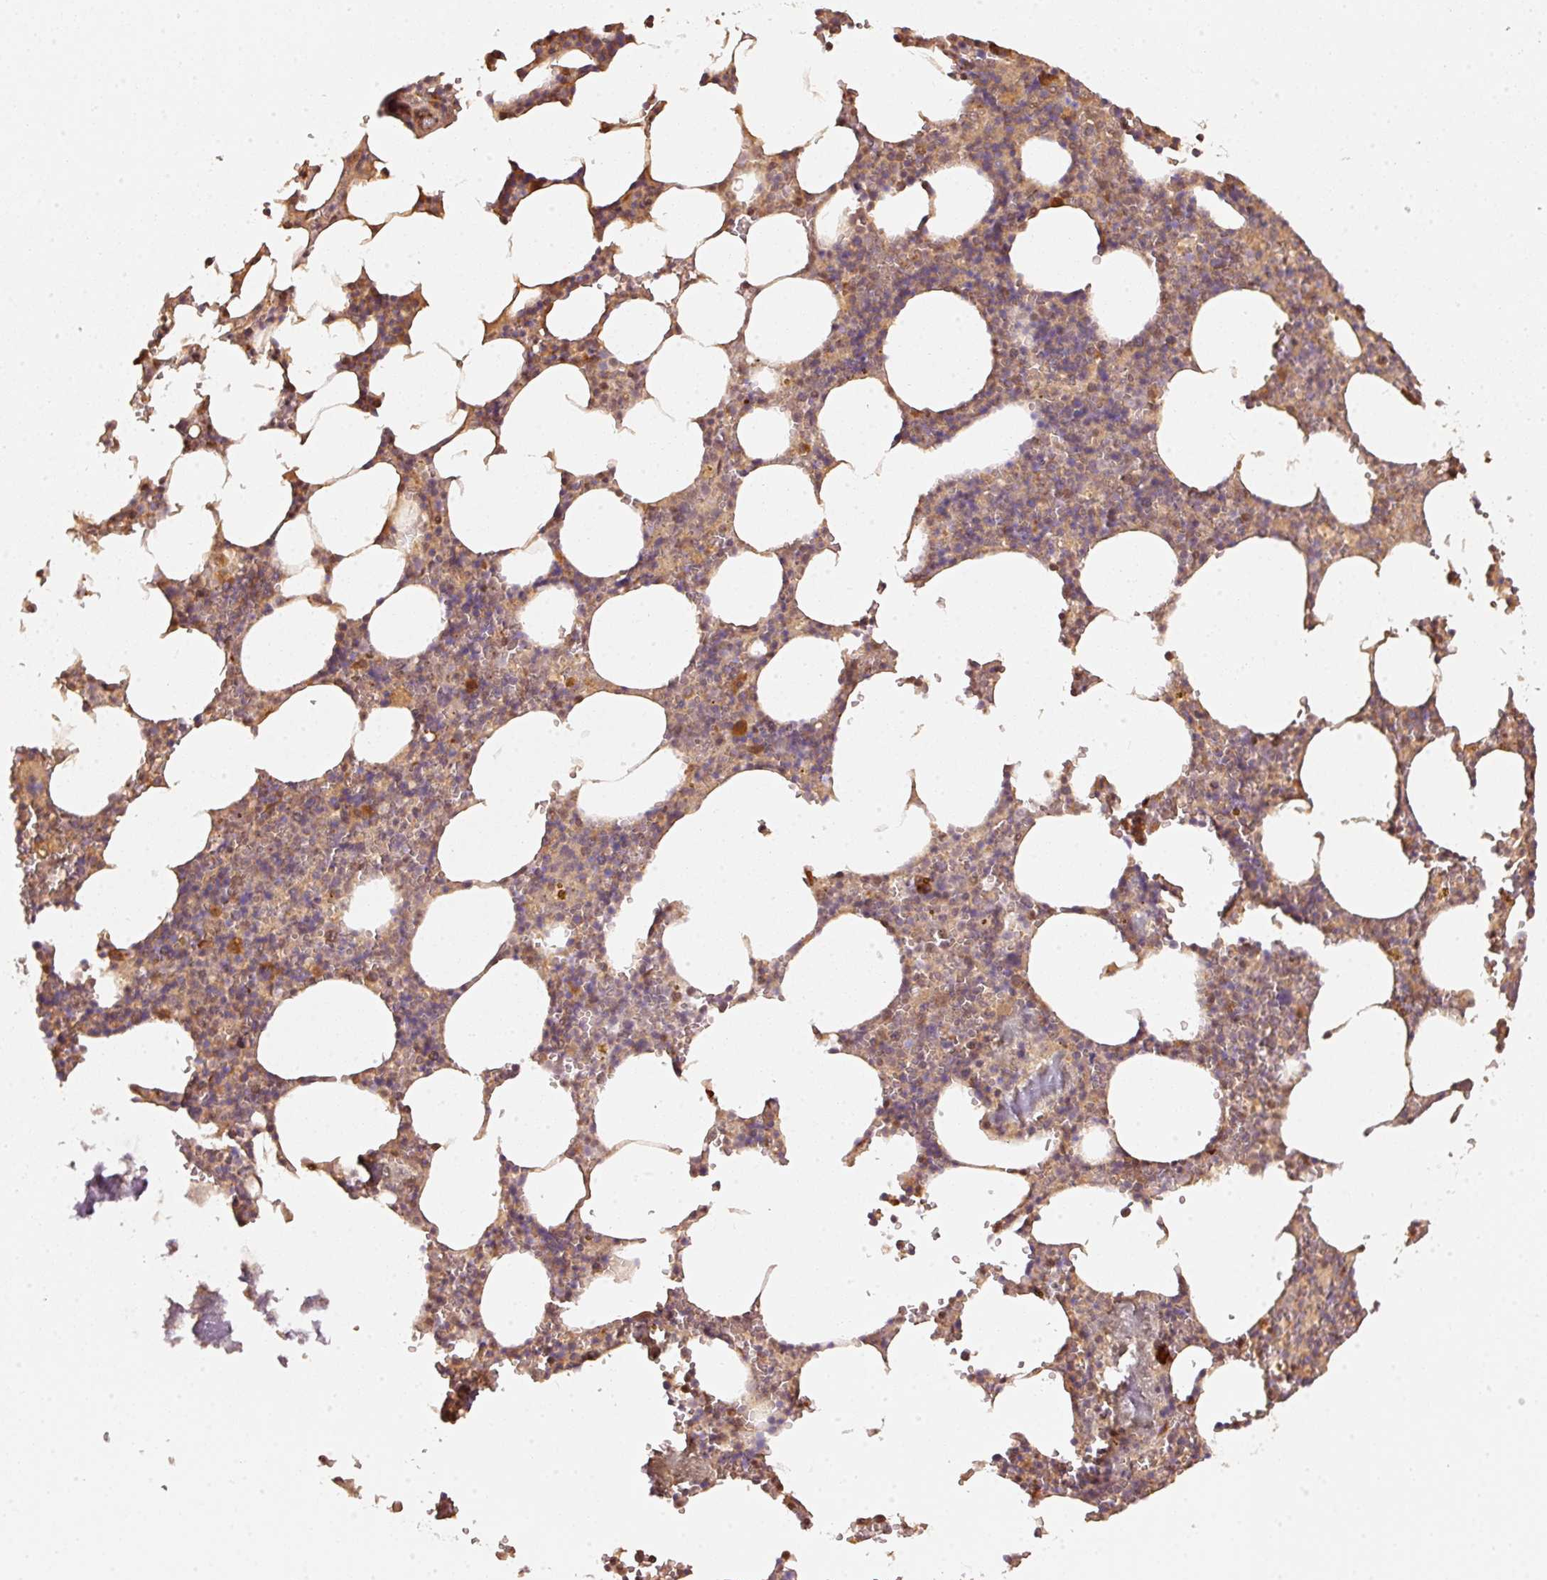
{"staining": {"intensity": "moderate", "quantity": "25%-75%", "location": "cytoplasmic/membranous"}, "tissue": "bone marrow", "cell_type": "Hematopoietic cells", "image_type": "normal", "snomed": [{"axis": "morphology", "description": "Normal tissue, NOS"}, {"axis": "topography", "description": "Bone marrow"}], "caption": "Immunohistochemistry (IHC) (DAB (3,3'-diaminobenzidine)) staining of unremarkable human bone marrow displays moderate cytoplasmic/membranous protein staining in about 25%-75% of hematopoietic cells.", "gene": "STAU1", "patient": {"sex": "male", "age": 54}}